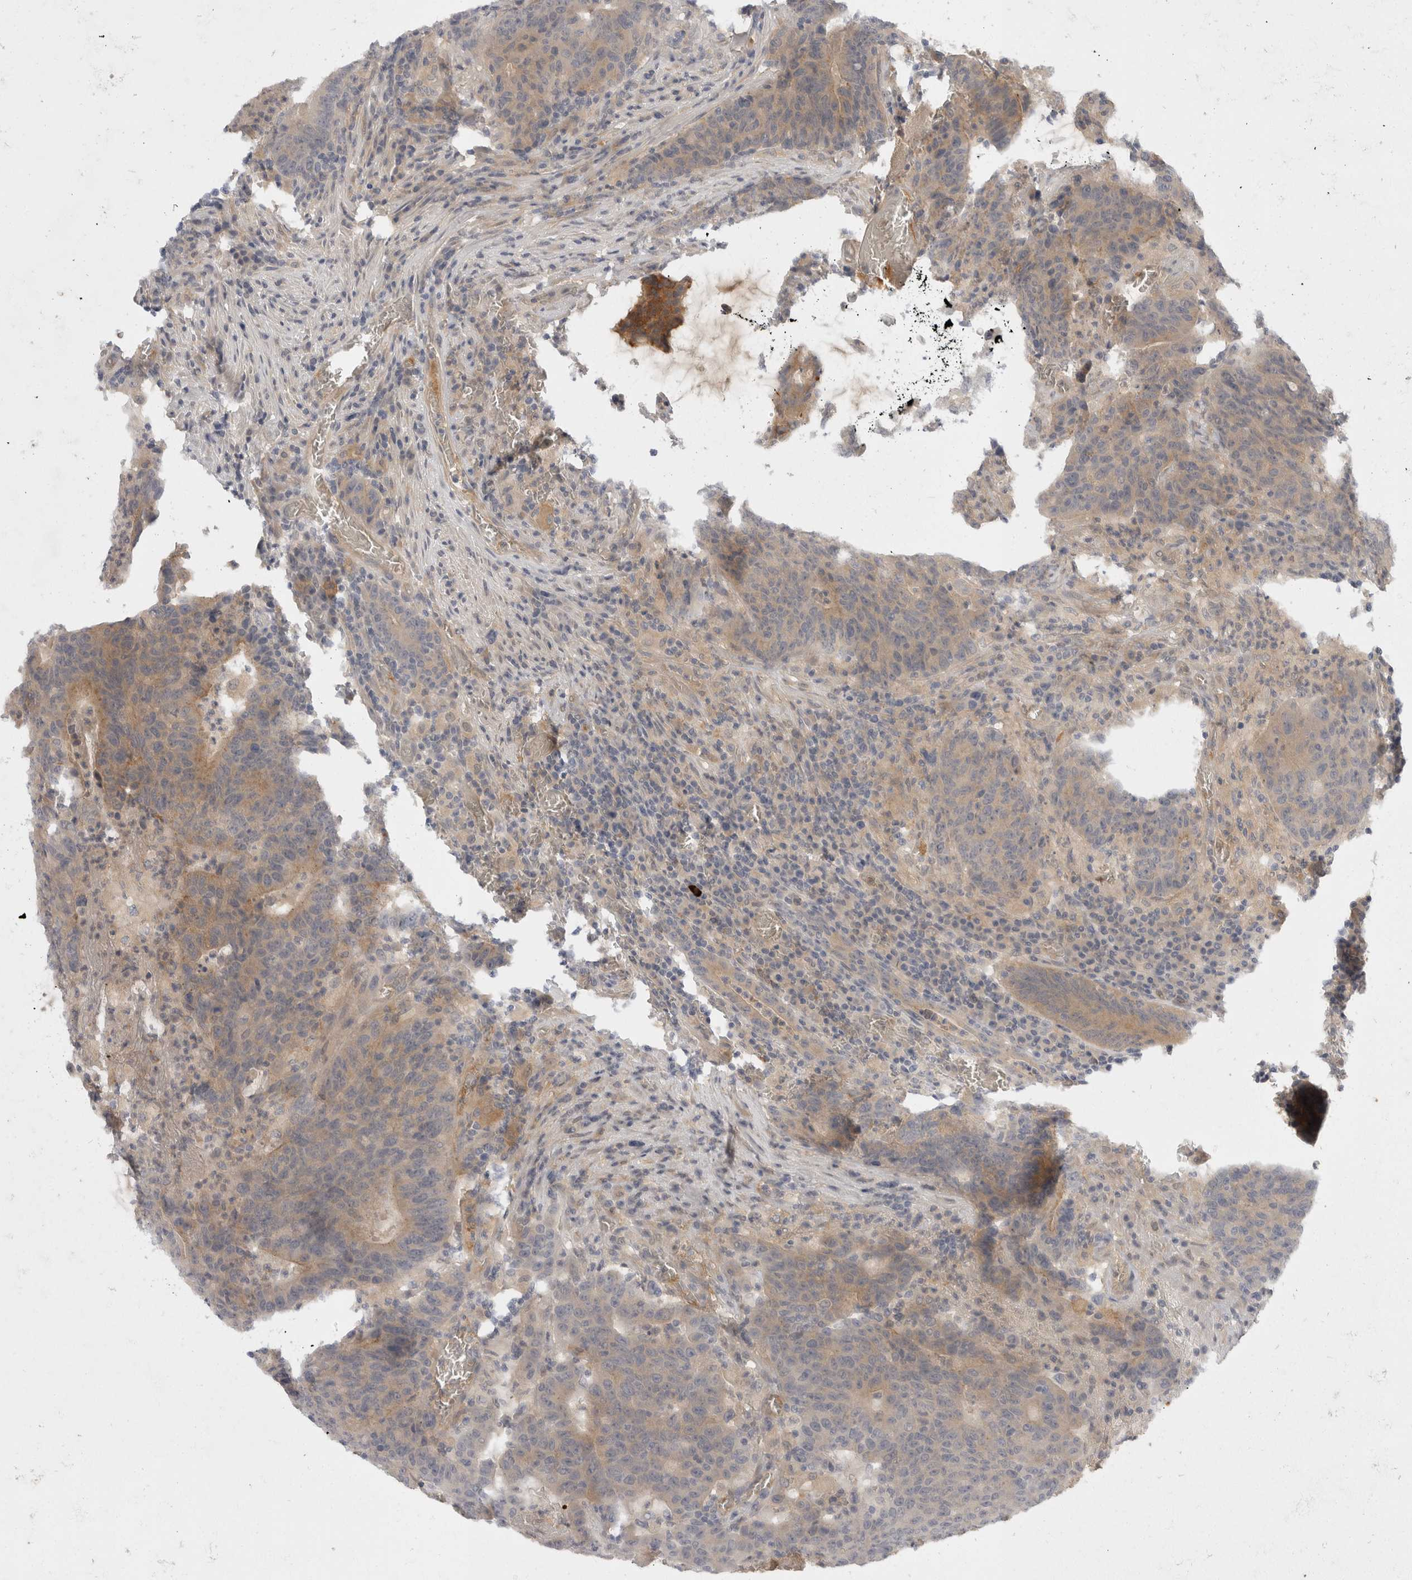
{"staining": {"intensity": "weak", "quantity": "25%-75%", "location": "cytoplasmic/membranous"}, "tissue": "colorectal cancer", "cell_type": "Tumor cells", "image_type": "cancer", "snomed": [{"axis": "morphology", "description": "Adenocarcinoma, NOS"}, {"axis": "topography", "description": "Colon"}], "caption": "A brown stain labels weak cytoplasmic/membranous expression of a protein in colorectal cancer tumor cells.", "gene": "TOM1L2", "patient": {"sex": "female", "age": 75}}